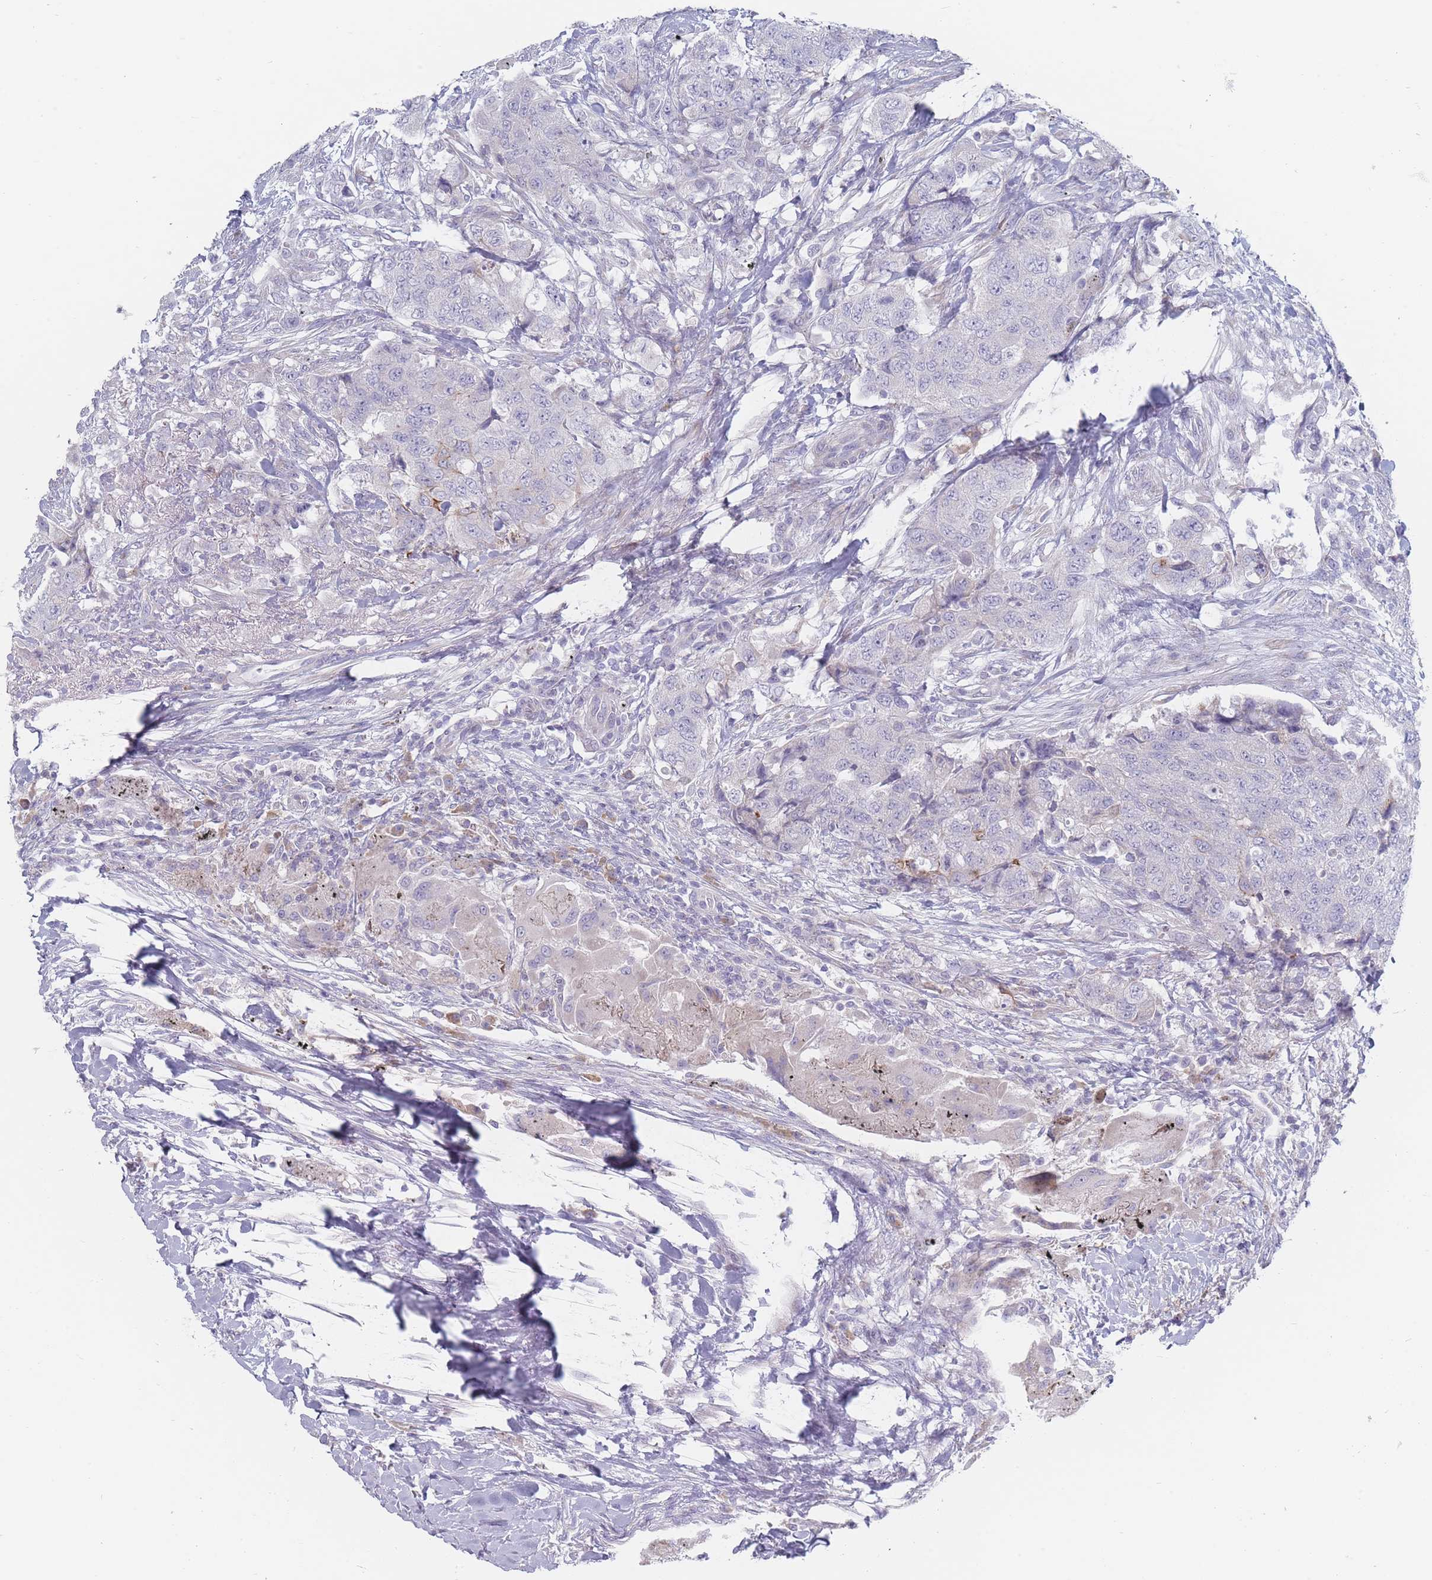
{"staining": {"intensity": "negative", "quantity": "none", "location": "none"}, "tissue": "urothelial cancer", "cell_type": "Tumor cells", "image_type": "cancer", "snomed": [{"axis": "morphology", "description": "Urothelial carcinoma, High grade"}, {"axis": "topography", "description": "Urinary bladder"}], "caption": "DAB immunohistochemical staining of urothelial cancer reveals no significant staining in tumor cells. The staining is performed using DAB brown chromogen with nuclei counter-stained in using hematoxylin.", "gene": "SPATS1", "patient": {"sex": "female", "age": 78}}